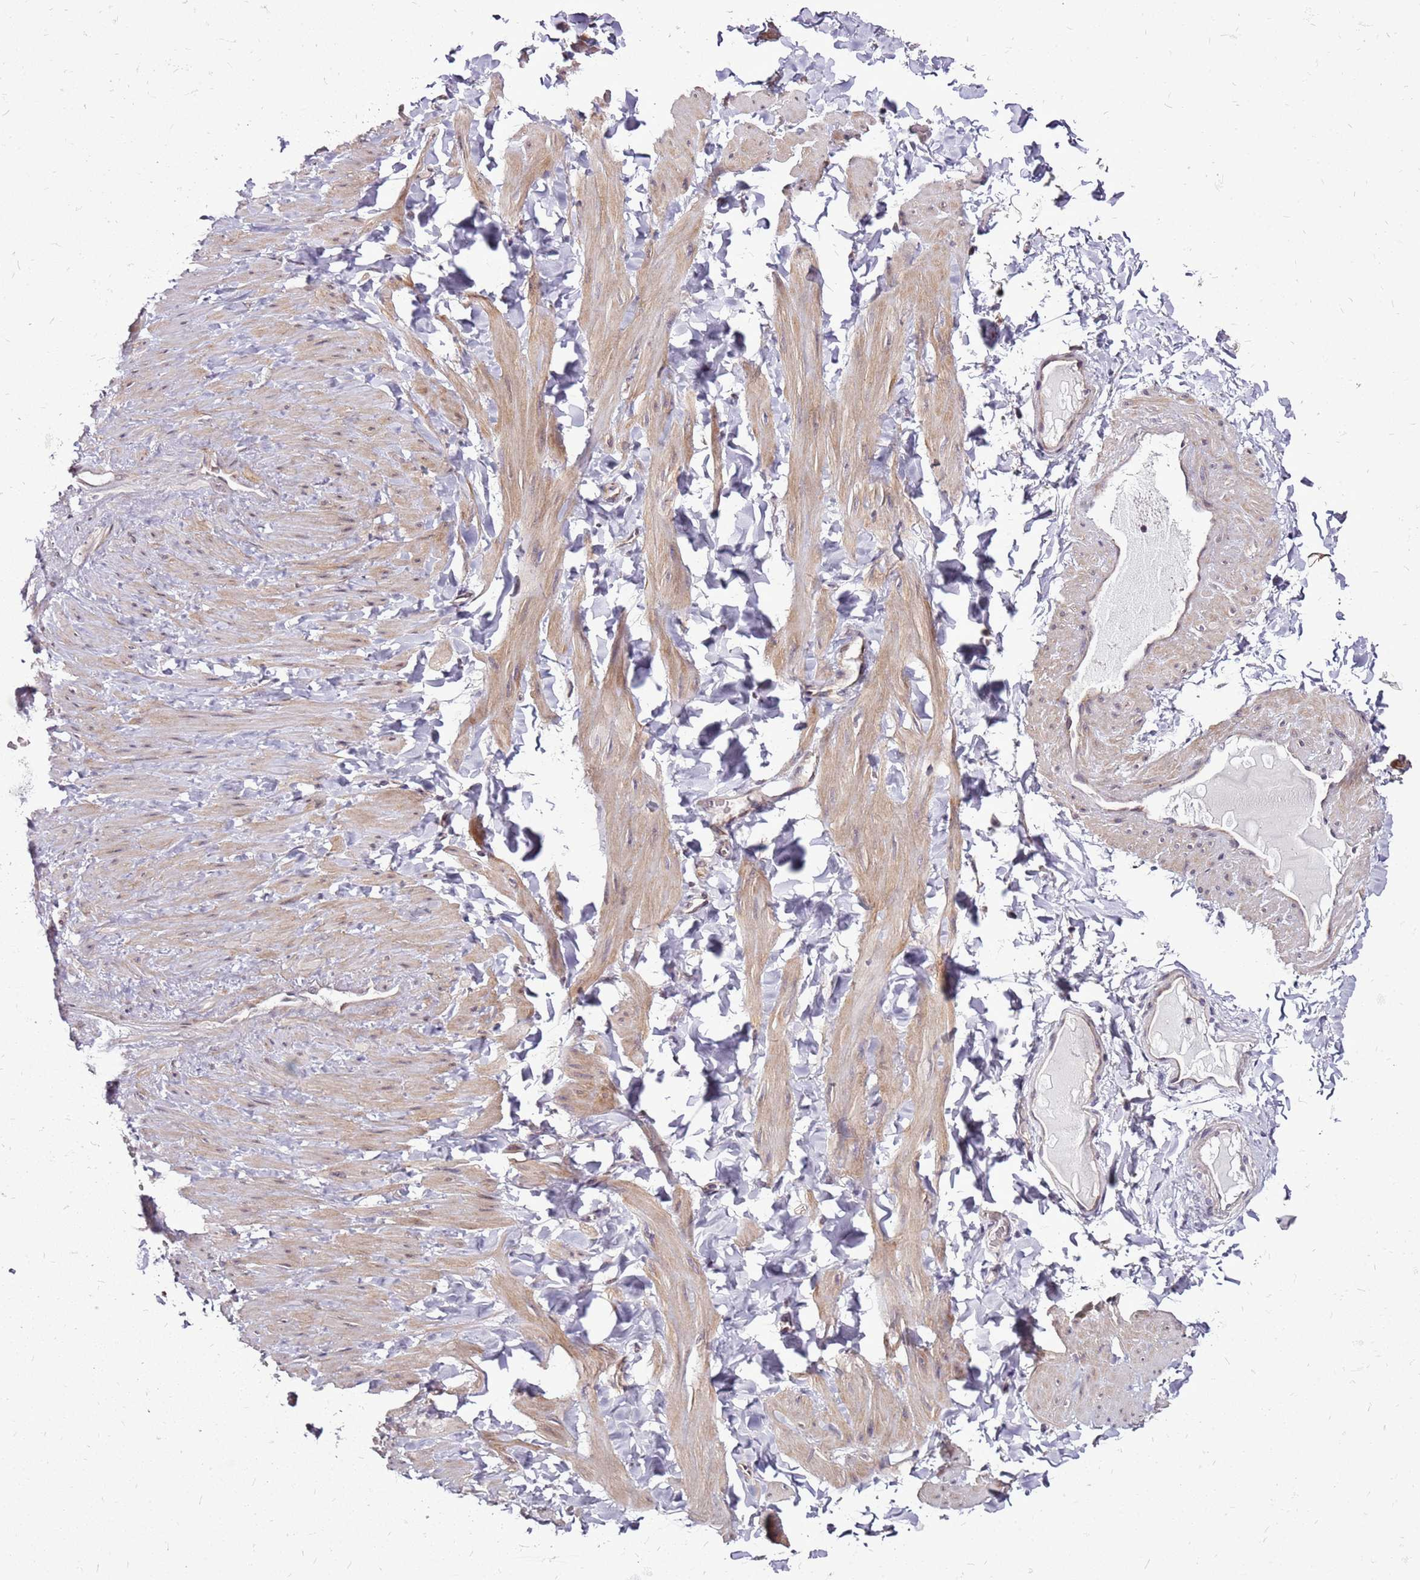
{"staining": {"intensity": "negative", "quantity": "none", "location": "none"}, "tissue": "adipose tissue", "cell_type": "Adipocytes", "image_type": "normal", "snomed": [{"axis": "morphology", "description": "Normal tissue, NOS"}, {"axis": "topography", "description": "Adipose tissue"}, {"axis": "topography", "description": "Vascular tissue"}, {"axis": "topography", "description": "Peripheral nerve tissue"}], "caption": "High magnification brightfield microscopy of unremarkable adipose tissue stained with DAB (3,3'-diaminobenzidine) (brown) and counterstained with hematoxylin (blue): adipocytes show no significant positivity. Brightfield microscopy of IHC stained with DAB (brown) and hematoxylin (blue), captured at high magnification.", "gene": "CCDC166", "patient": {"sex": "male", "age": 25}}